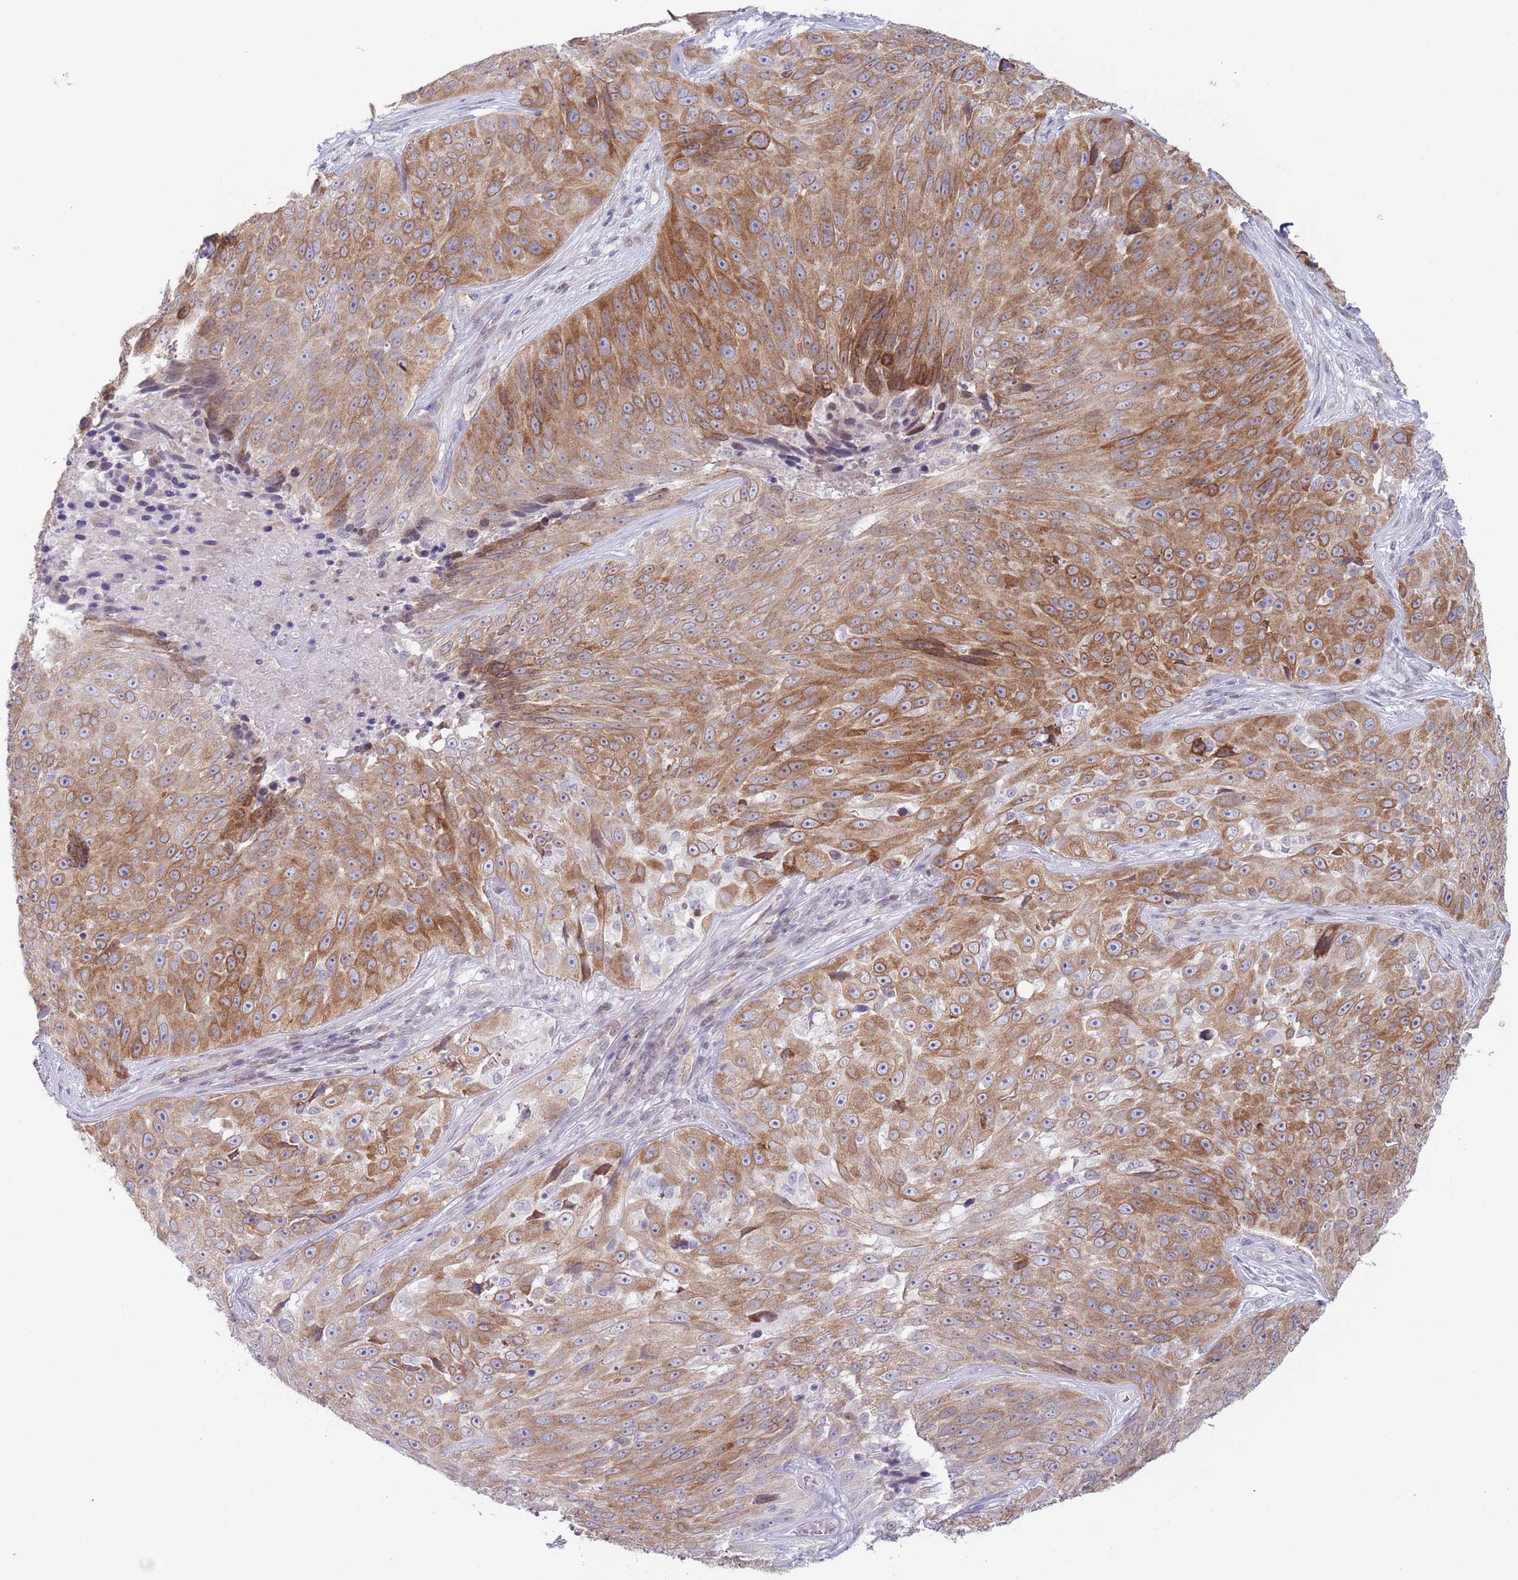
{"staining": {"intensity": "moderate", "quantity": ">75%", "location": "cytoplasmic/membranous"}, "tissue": "skin cancer", "cell_type": "Tumor cells", "image_type": "cancer", "snomed": [{"axis": "morphology", "description": "Squamous cell carcinoma, NOS"}, {"axis": "topography", "description": "Skin"}], "caption": "Immunohistochemical staining of skin cancer exhibits moderate cytoplasmic/membranous protein positivity in approximately >75% of tumor cells.", "gene": "EBPL", "patient": {"sex": "female", "age": 87}}